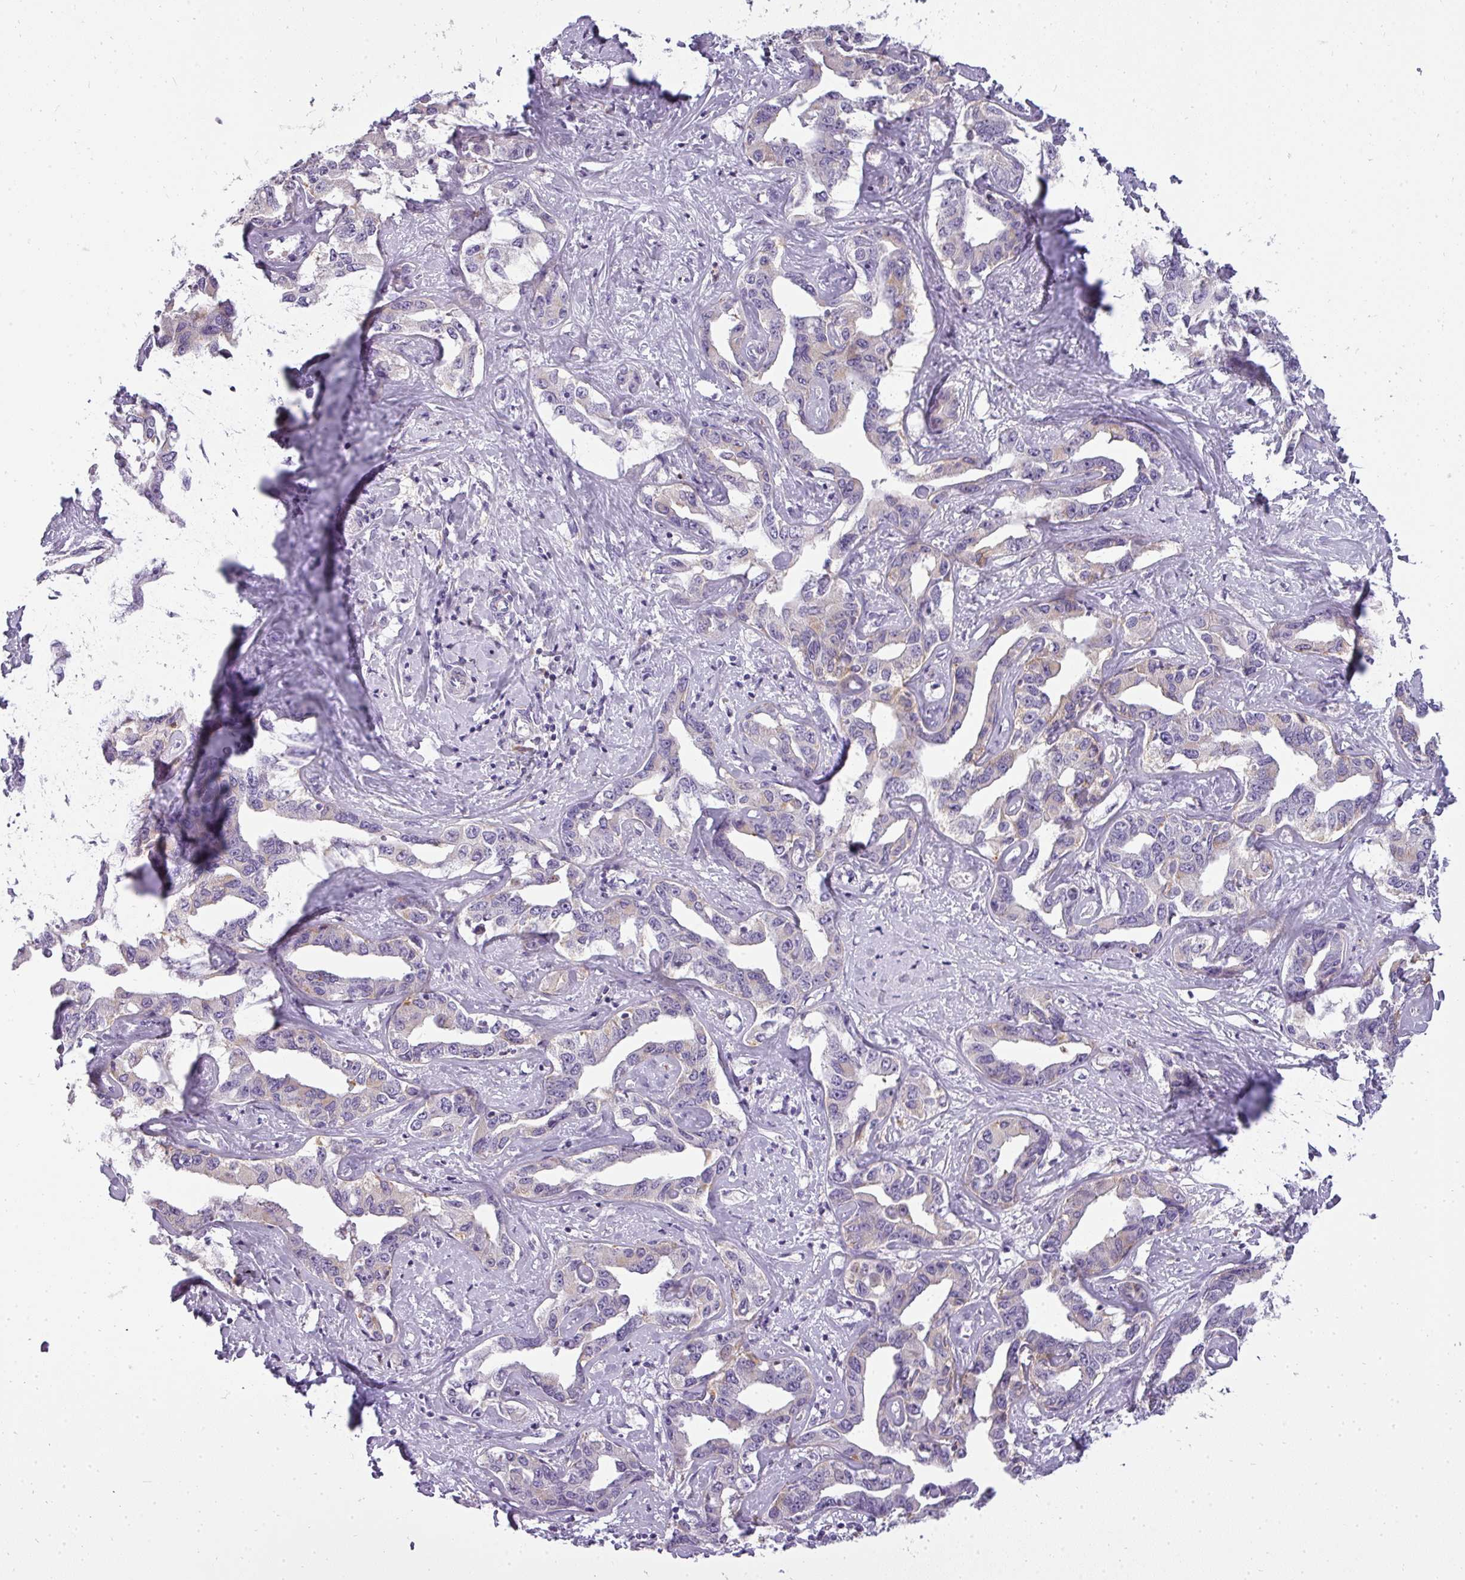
{"staining": {"intensity": "negative", "quantity": "none", "location": "none"}, "tissue": "liver cancer", "cell_type": "Tumor cells", "image_type": "cancer", "snomed": [{"axis": "morphology", "description": "Cholangiocarcinoma"}, {"axis": "topography", "description": "Liver"}], "caption": "Liver cancer stained for a protein using immunohistochemistry (IHC) exhibits no staining tumor cells.", "gene": "ATP6V1D", "patient": {"sex": "male", "age": 59}}